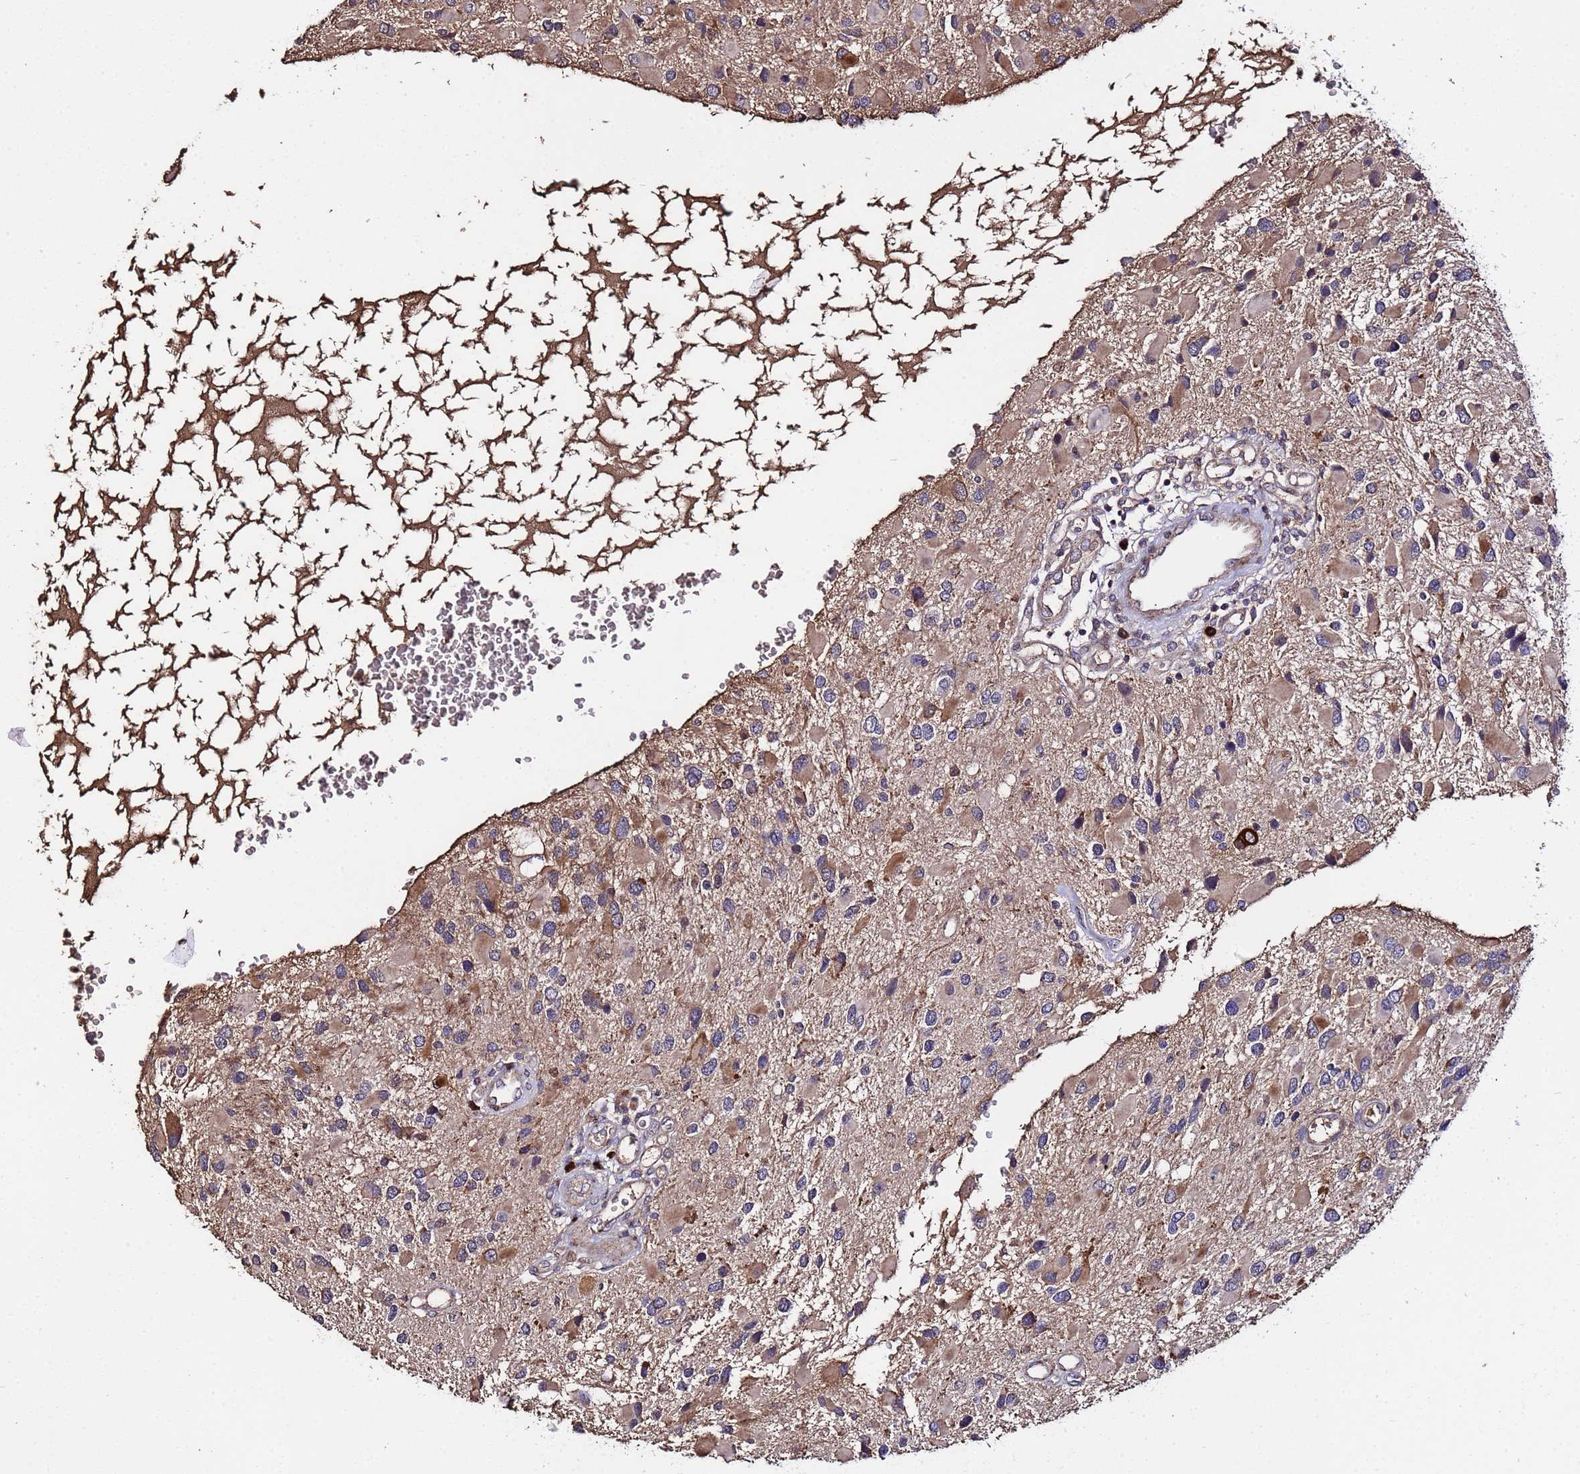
{"staining": {"intensity": "moderate", "quantity": "<25%", "location": "cytoplasmic/membranous"}, "tissue": "glioma", "cell_type": "Tumor cells", "image_type": "cancer", "snomed": [{"axis": "morphology", "description": "Glioma, malignant, High grade"}, {"axis": "topography", "description": "Brain"}], "caption": "Glioma tissue reveals moderate cytoplasmic/membranous expression in approximately <25% of tumor cells", "gene": "WNK4", "patient": {"sex": "male", "age": 53}}